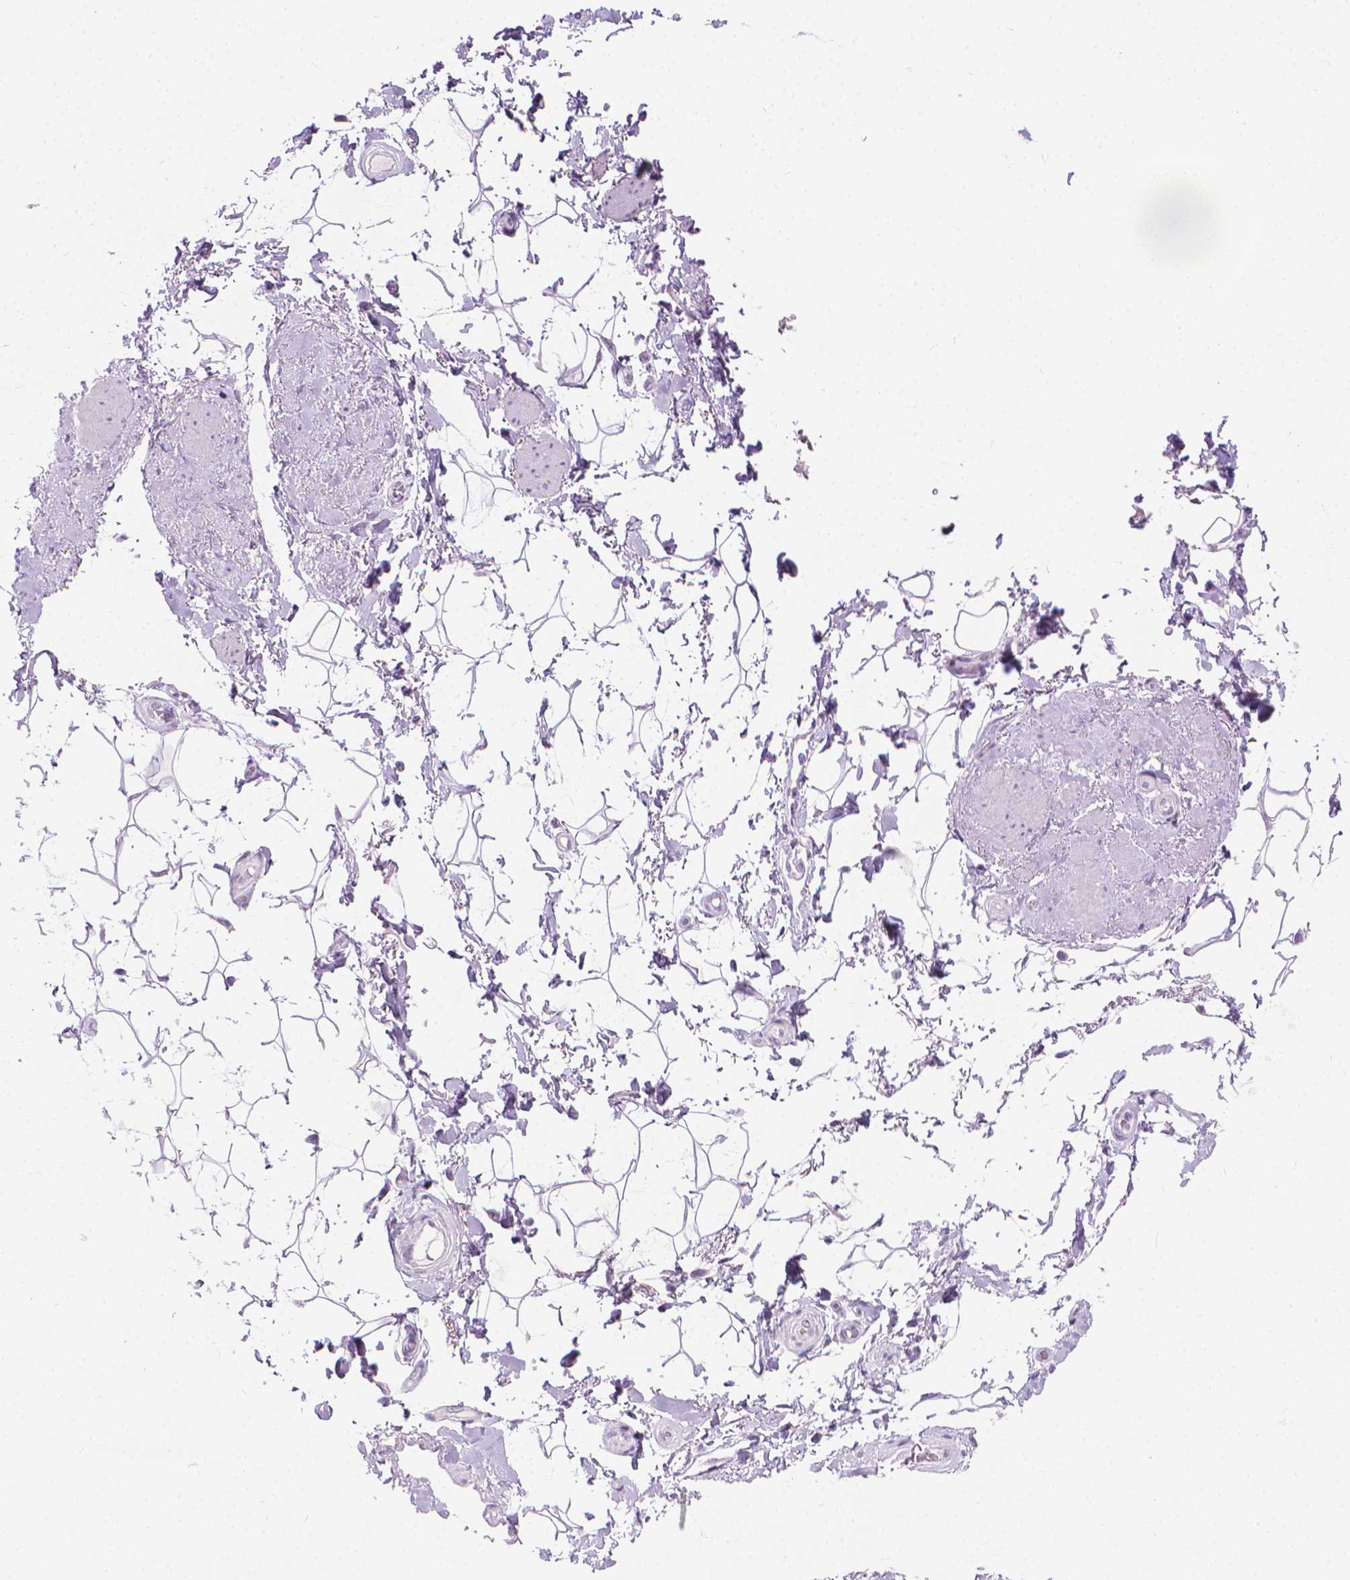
{"staining": {"intensity": "negative", "quantity": "none", "location": "none"}, "tissue": "adipose tissue", "cell_type": "Adipocytes", "image_type": "normal", "snomed": [{"axis": "morphology", "description": "Normal tissue, NOS"}, {"axis": "topography", "description": "Anal"}, {"axis": "topography", "description": "Peripheral nerve tissue"}], "caption": "Unremarkable adipose tissue was stained to show a protein in brown. There is no significant positivity in adipocytes.", "gene": "CFAP52", "patient": {"sex": "male", "age": 51}}